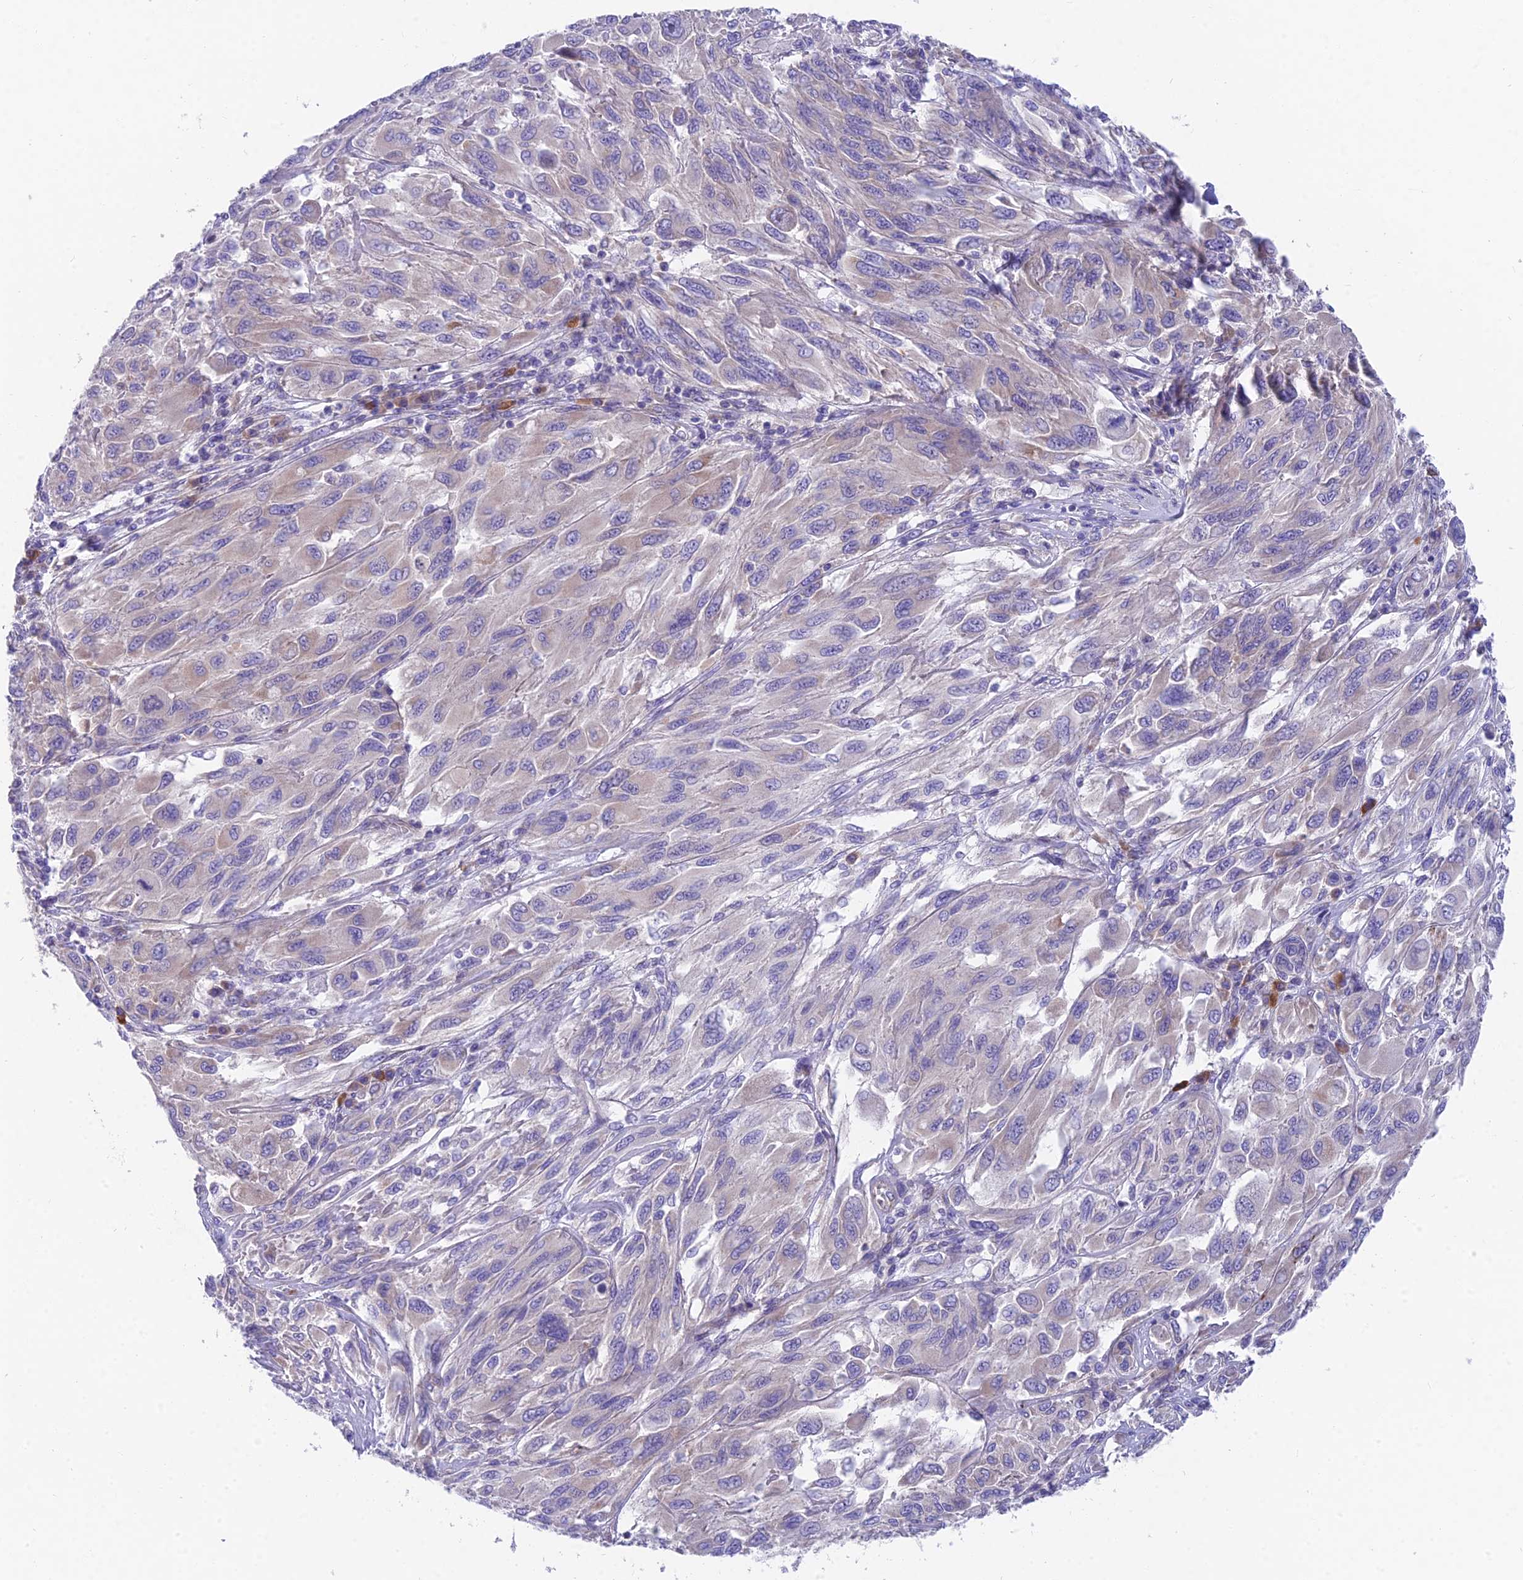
{"staining": {"intensity": "weak", "quantity": "<25%", "location": "cytoplasmic/membranous"}, "tissue": "melanoma", "cell_type": "Tumor cells", "image_type": "cancer", "snomed": [{"axis": "morphology", "description": "Malignant melanoma, NOS"}, {"axis": "topography", "description": "Skin"}], "caption": "High power microscopy photomicrograph of an immunohistochemistry image of malignant melanoma, revealing no significant expression in tumor cells.", "gene": "MVB12A", "patient": {"sex": "female", "age": 91}}